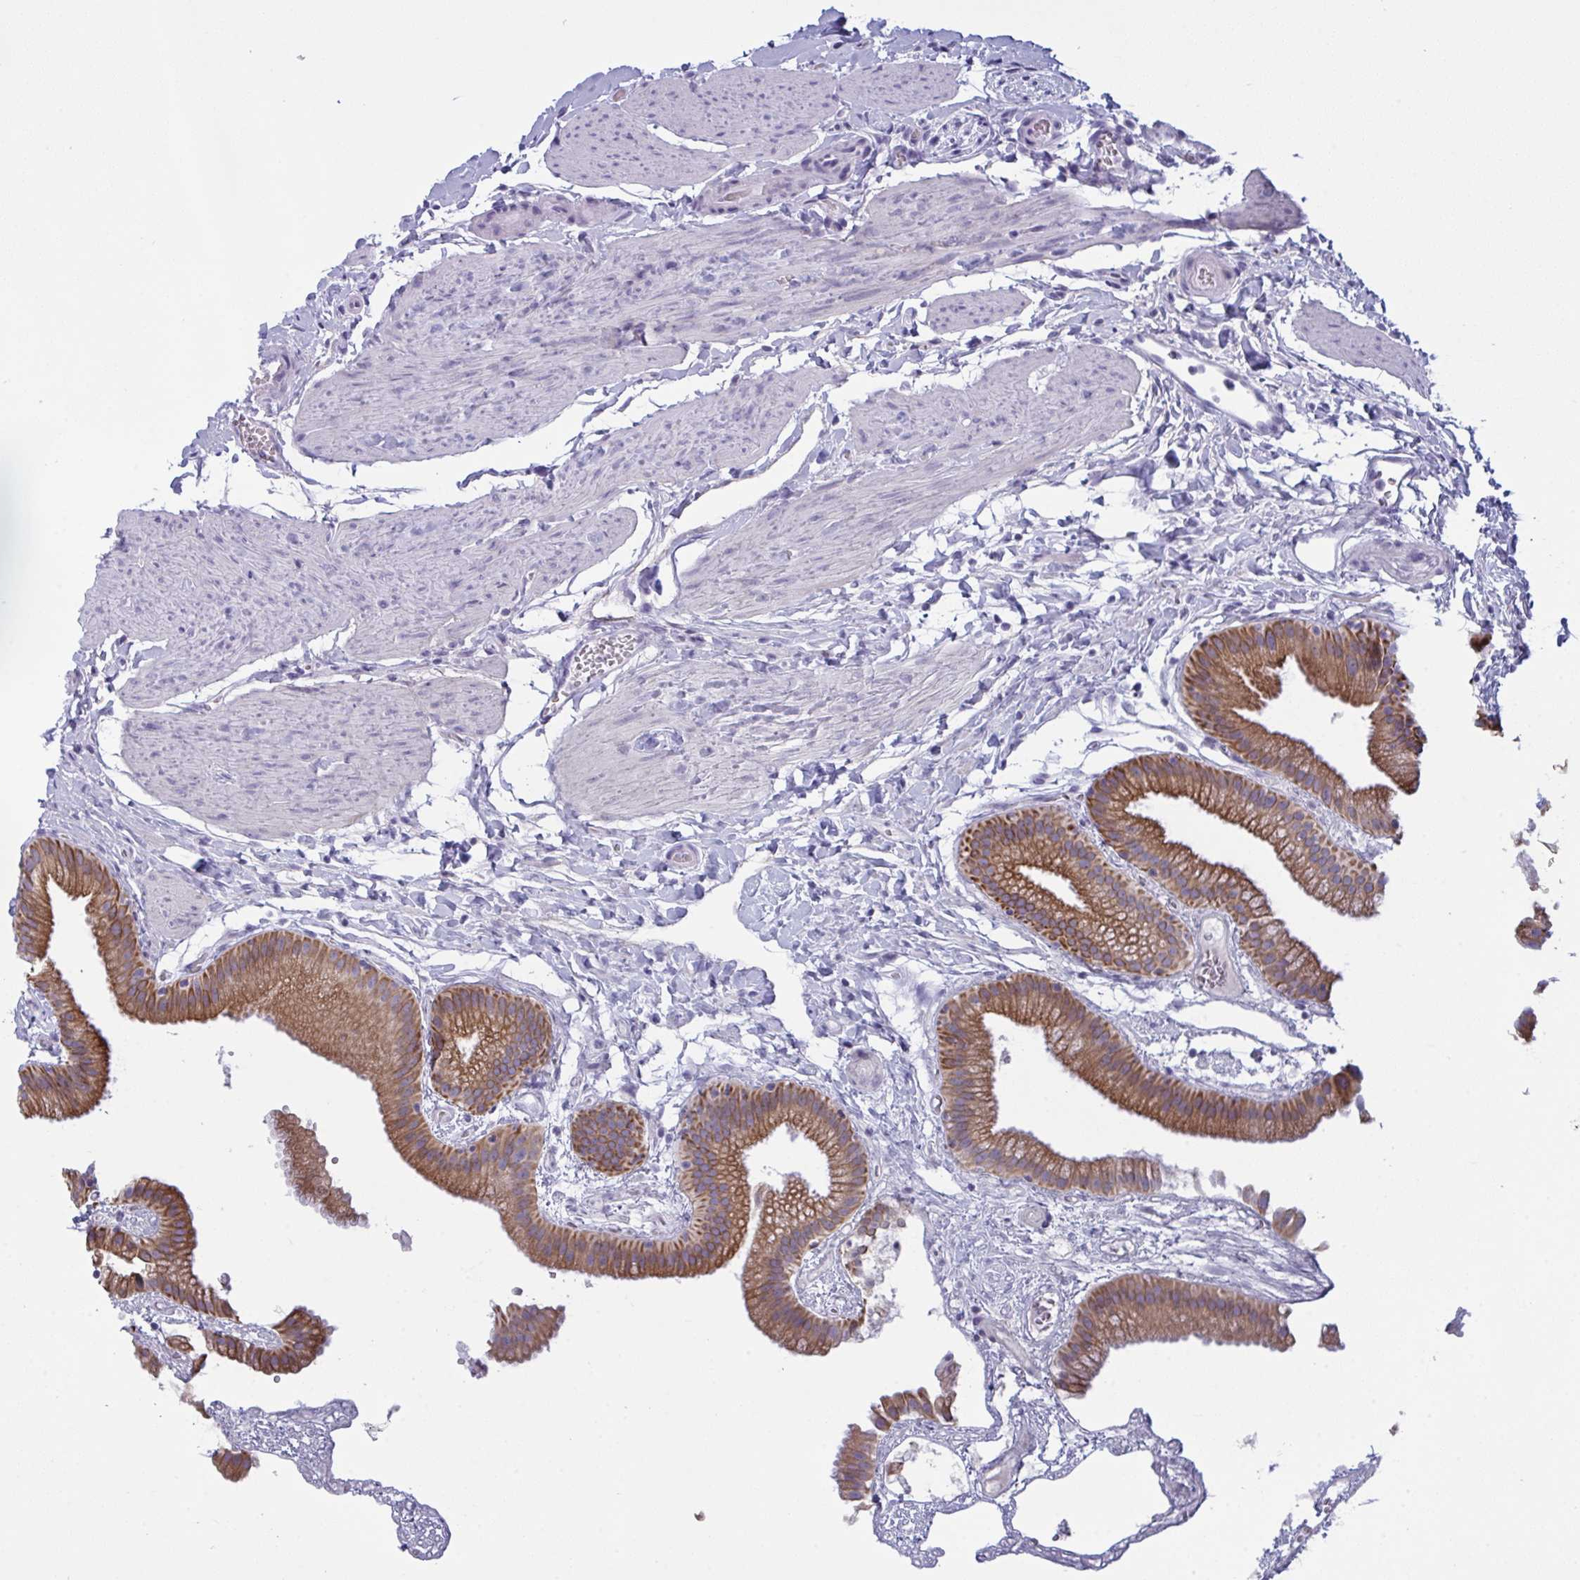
{"staining": {"intensity": "moderate", "quantity": ">75%", "location": "cytoplasmic/membranous"}, "tissue": "gallbladder", "cell_type": "Glandular cells", "image_type": "normal", "snomed": [{"axis": "morphology", "description": "Normal tissue, NOS"}, {"axis": "topography", "description": "Gallbladder"}], "caption": "Gallbladder stained with DAB immunohistochemistry shows medium levels of moderate cytoplasmic/membranous staining in approximately >75% of glandular cells.", "gene": "TENT5D", "patient": {"sex": "female", "age": 63}}